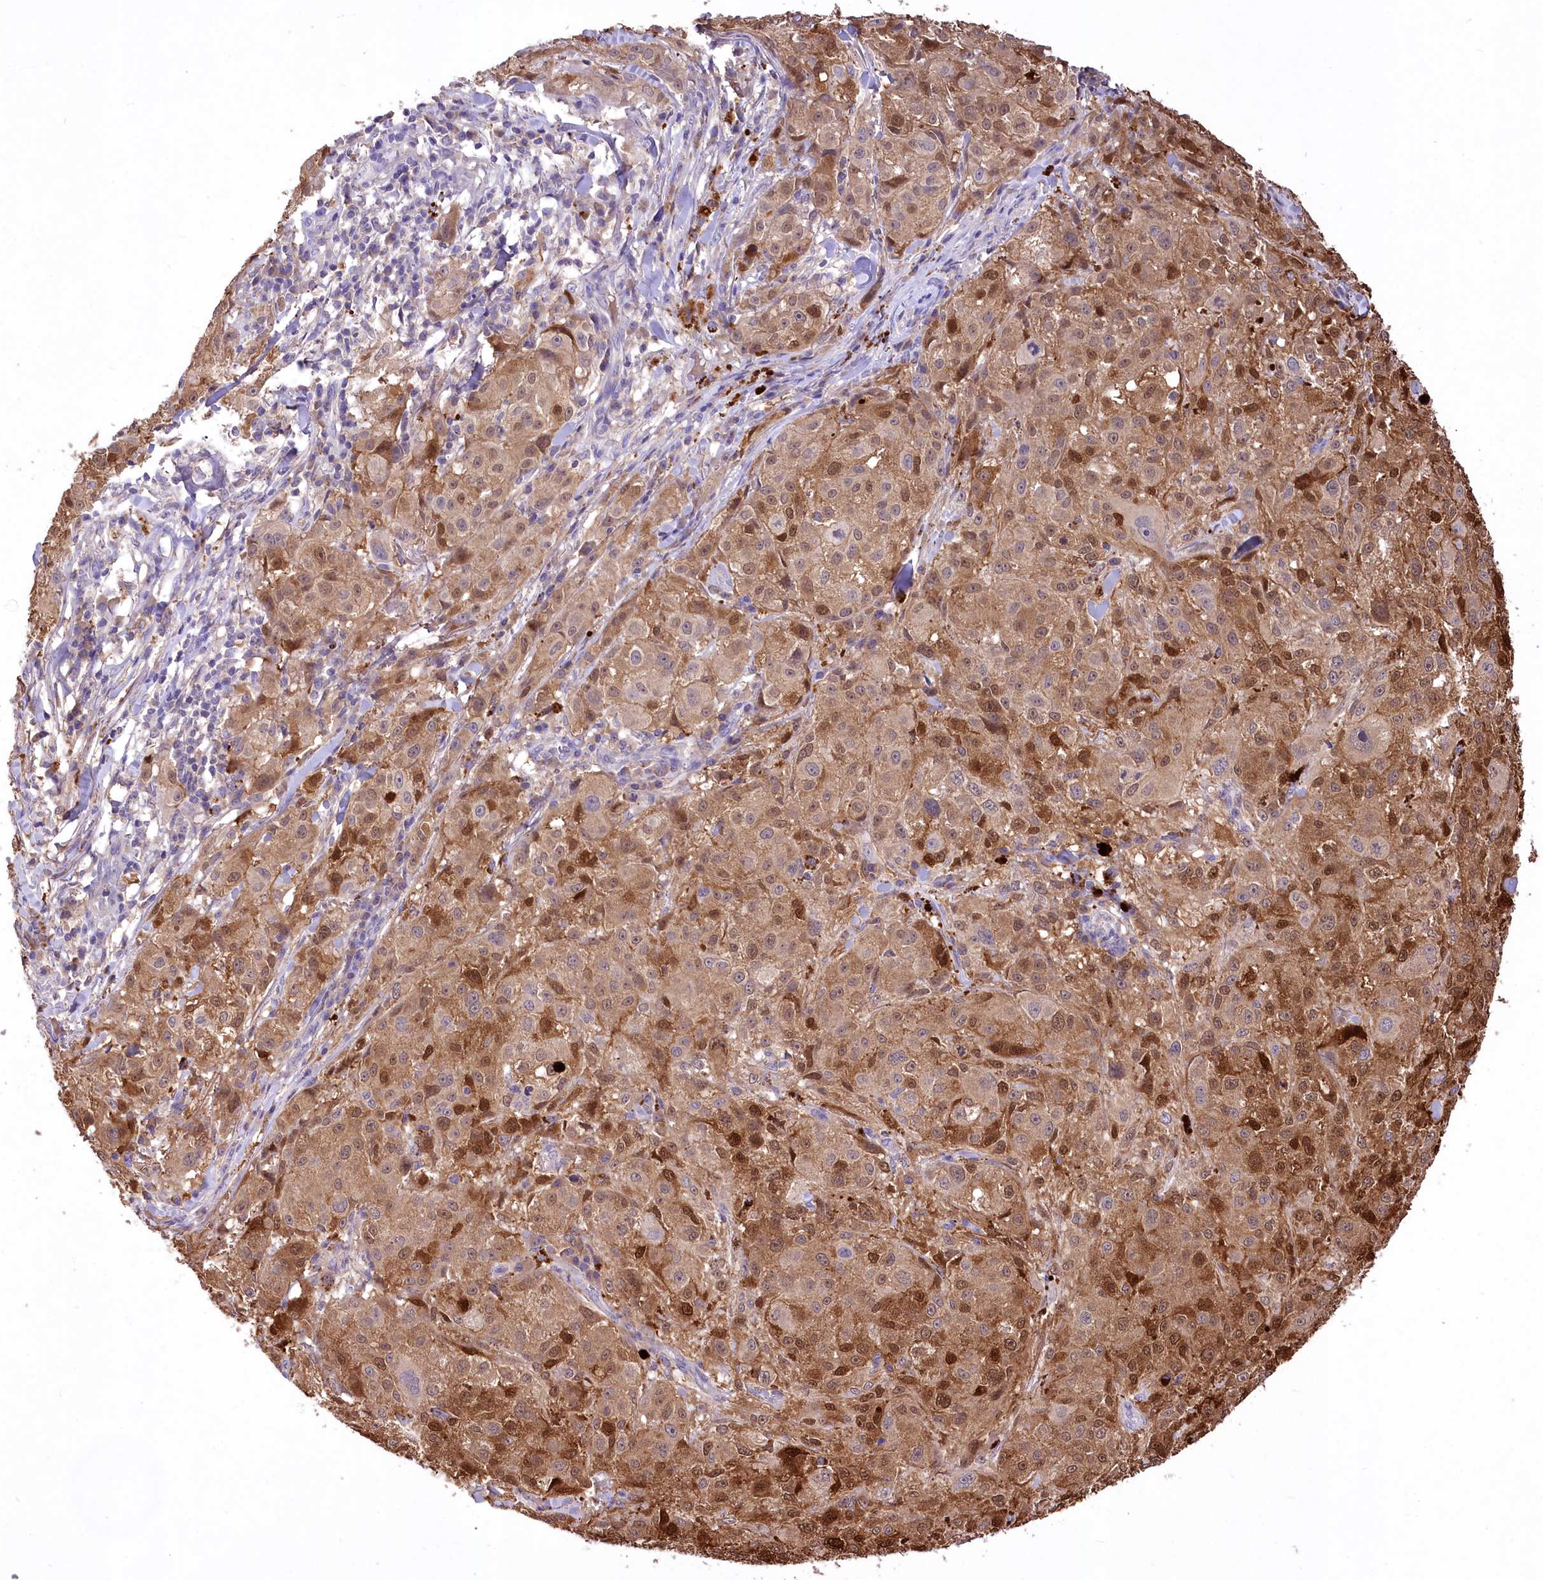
{"staining": {"intensity": "moderate", "quantity": ">75%", "location": "cytoplasmic/membranous,nuclear"}, "tissue": "melanoma", "cell_type": "Tumor cells", "image_type": "cancer", "snomed": [{"axis": "morphology", "description": "Necrosis, NOS"}, {"axis": "morphology", "description": "Malignant melanoma, NOS"}, {"axis": "topography", "description": "Skin"}], "caption": "Immunohistochemical staining of melanoma demonstrates medium levels of moderate cytoplasmic/membranous and nuclear protein expression in approximately >75% of tumor cells.", "gene": "PCYOX1L", "patient": {"sex": "female", "age": 87}}